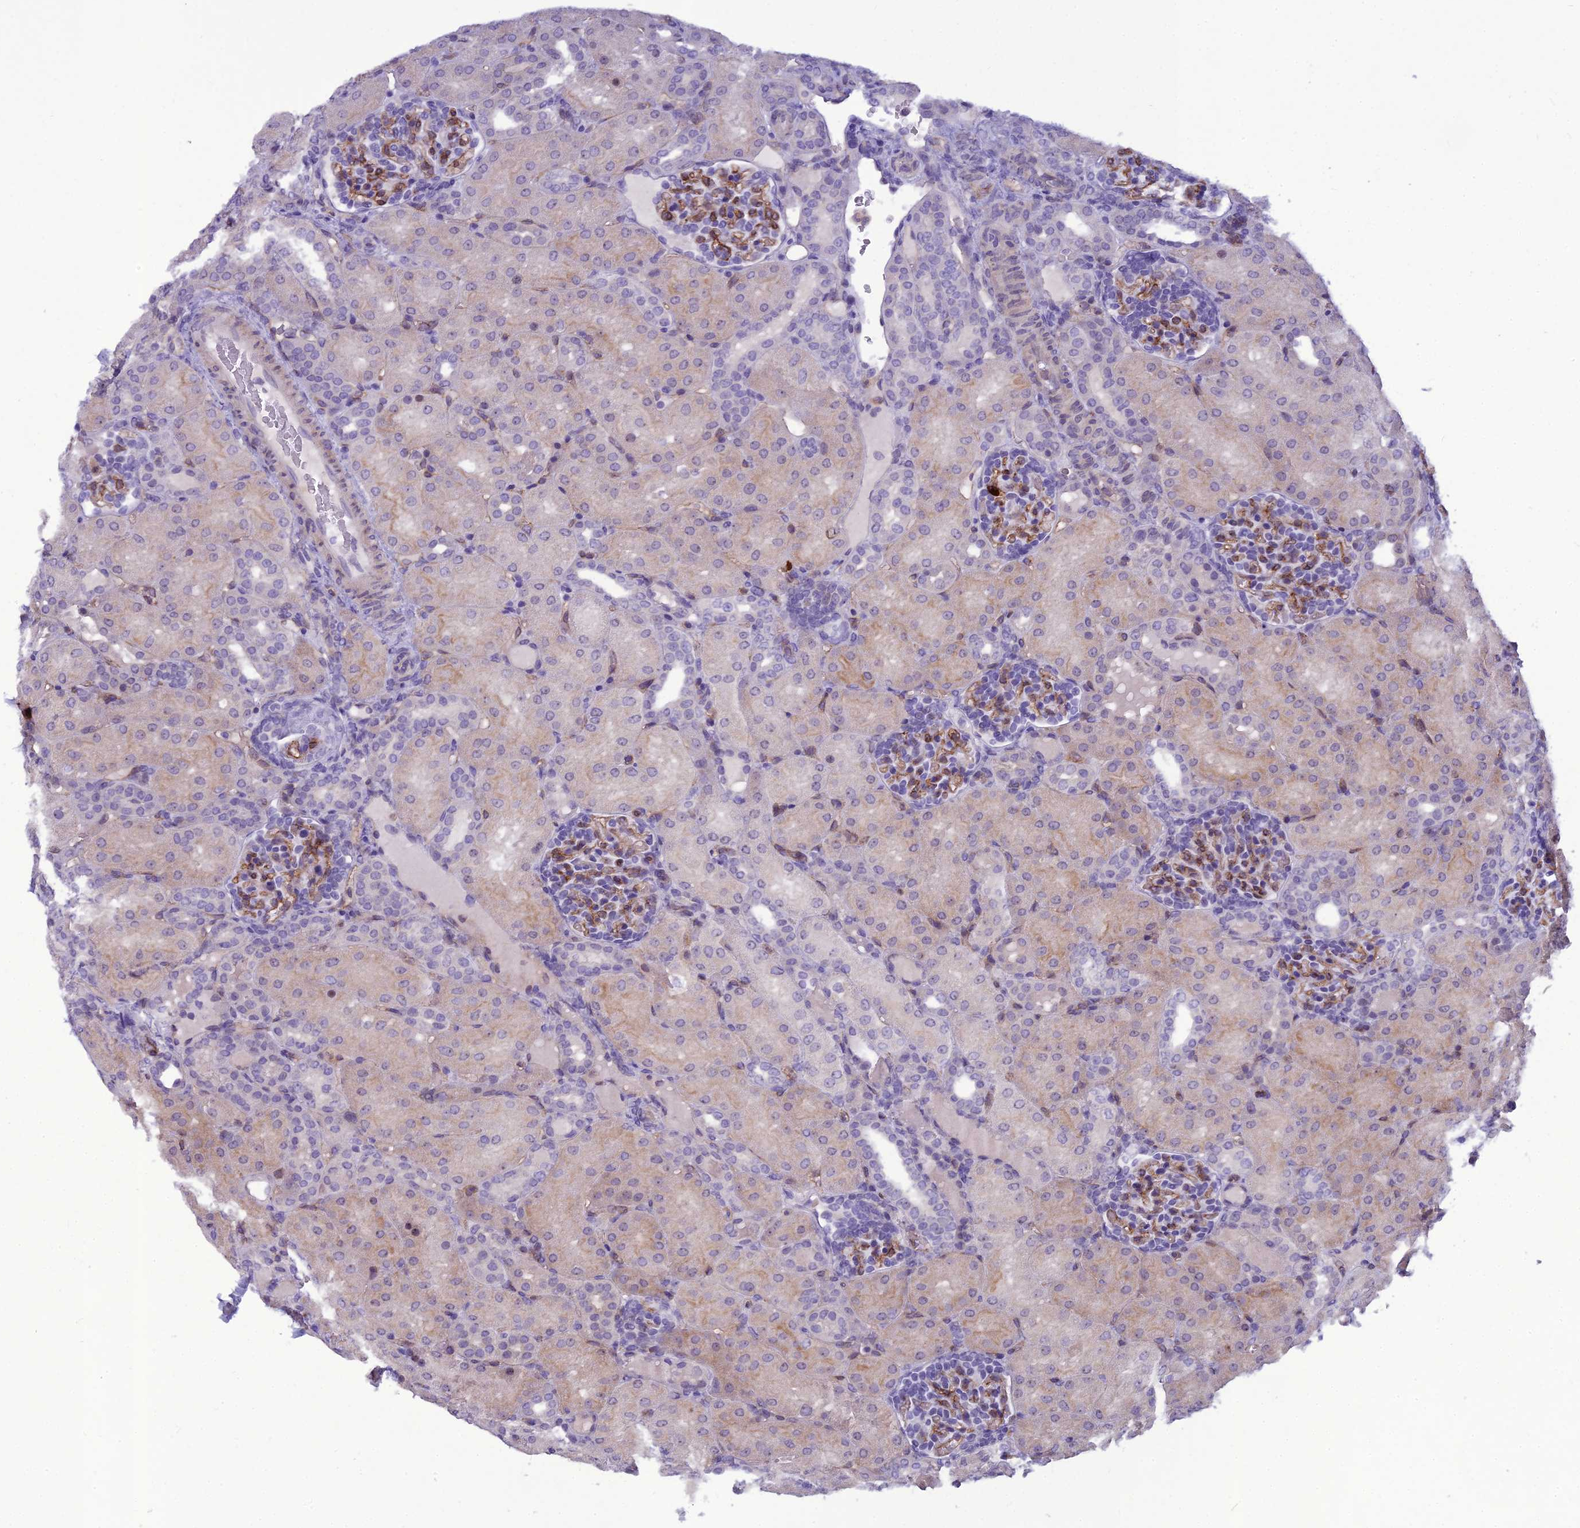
{"staining": {"intensity": "moderate", "quantity": "<25%", "location": "cytoplasmic/membranous"}, "tissue": "kidney", "cell_type": "Cells in glomeruli", "image_type": "normal", "snomed": [{"axis": "morphology", "description": "Normal tissue, NOS"}, {"axis": "topography", "description": "Kidney"}], "caption": "Protein staining by immunohistochemistry displays moderate cytoplasmic/membranous positivity in about <25% of cells in glomeruli in benign kidney. (brown staining indicates protein expression, while blue staining denotes nuclei).", "gene": "BBS7", "patient": {"sex": "male", "age": 1}}